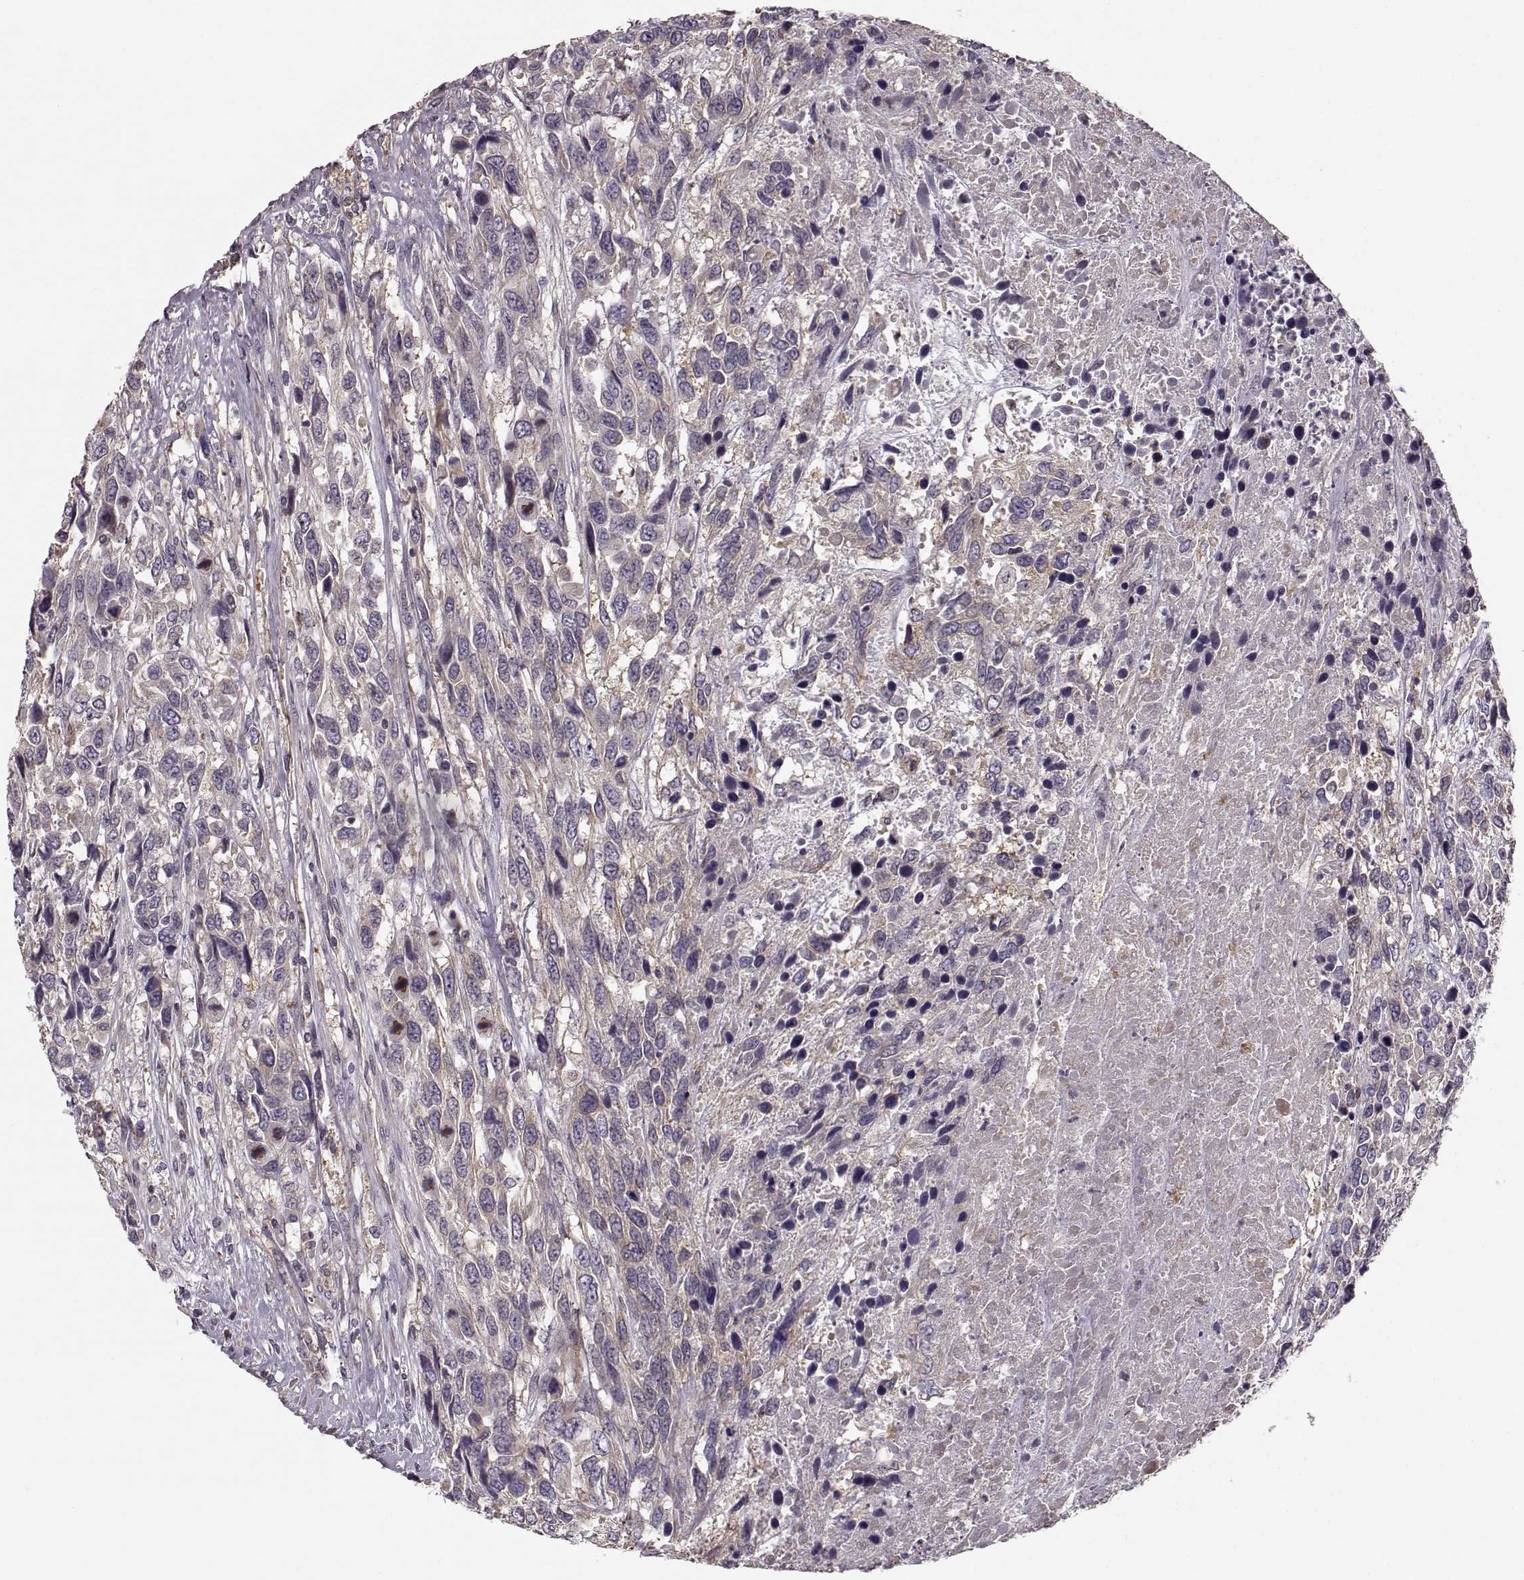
{"staining": {"intensity": "negative", "quantity": "none", "location": "none"}, "tissue": "urothelial cancer", "cell_type": "Tumor cells", "image_type": "cancer", "snomed": [{"axis": "morphology", "description": "Urothelial carcinoma, High grade"}, {"axis": "topography", "description": "Urinary bladder"}], "caption": "This is an IHC histopathology image of human high-grade urothelial carcinoma. There is no positivity in tumor cells.", "gene": "MTR", "patient": {"sex": "female", "age": 70}}